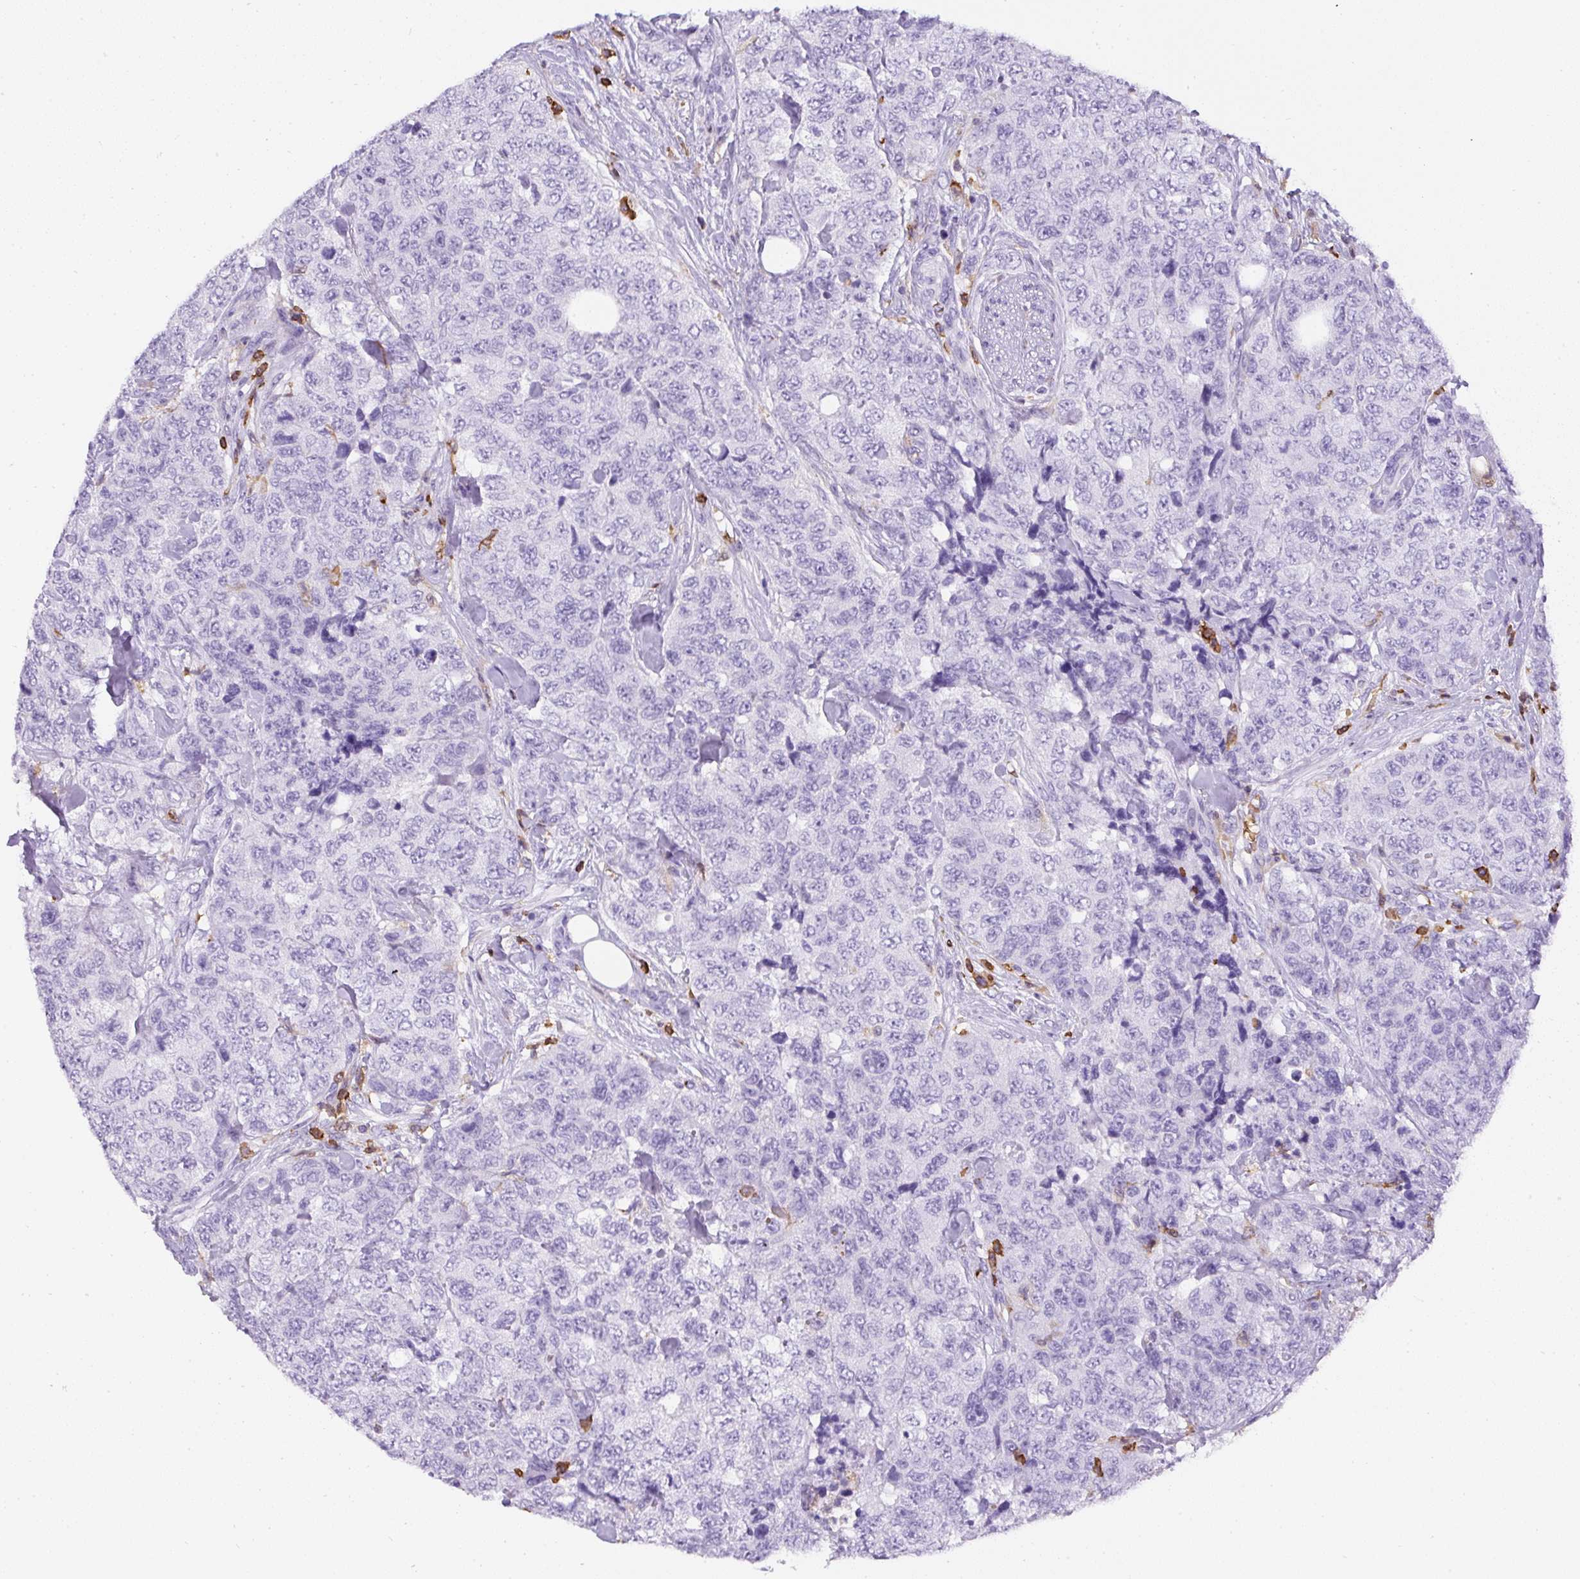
{"staining": {"intensity": "negative", "quantity": "none", "location": "none"}, "tissue": "urothelial cancer", "cell_type": "Tumor cells", "image_type": "cancer", "snomed": [{"axis": "morphology", "description": "Urothelial carcinoma, High grade"}, {"axis": "topography", "description": "Urinary bladder"}], "caption": "IHC of human urothelial cancer exhibits no expression in tumor cells.", "gene": "FAM228B", "patient": {"sex": "female", "age": 78}}